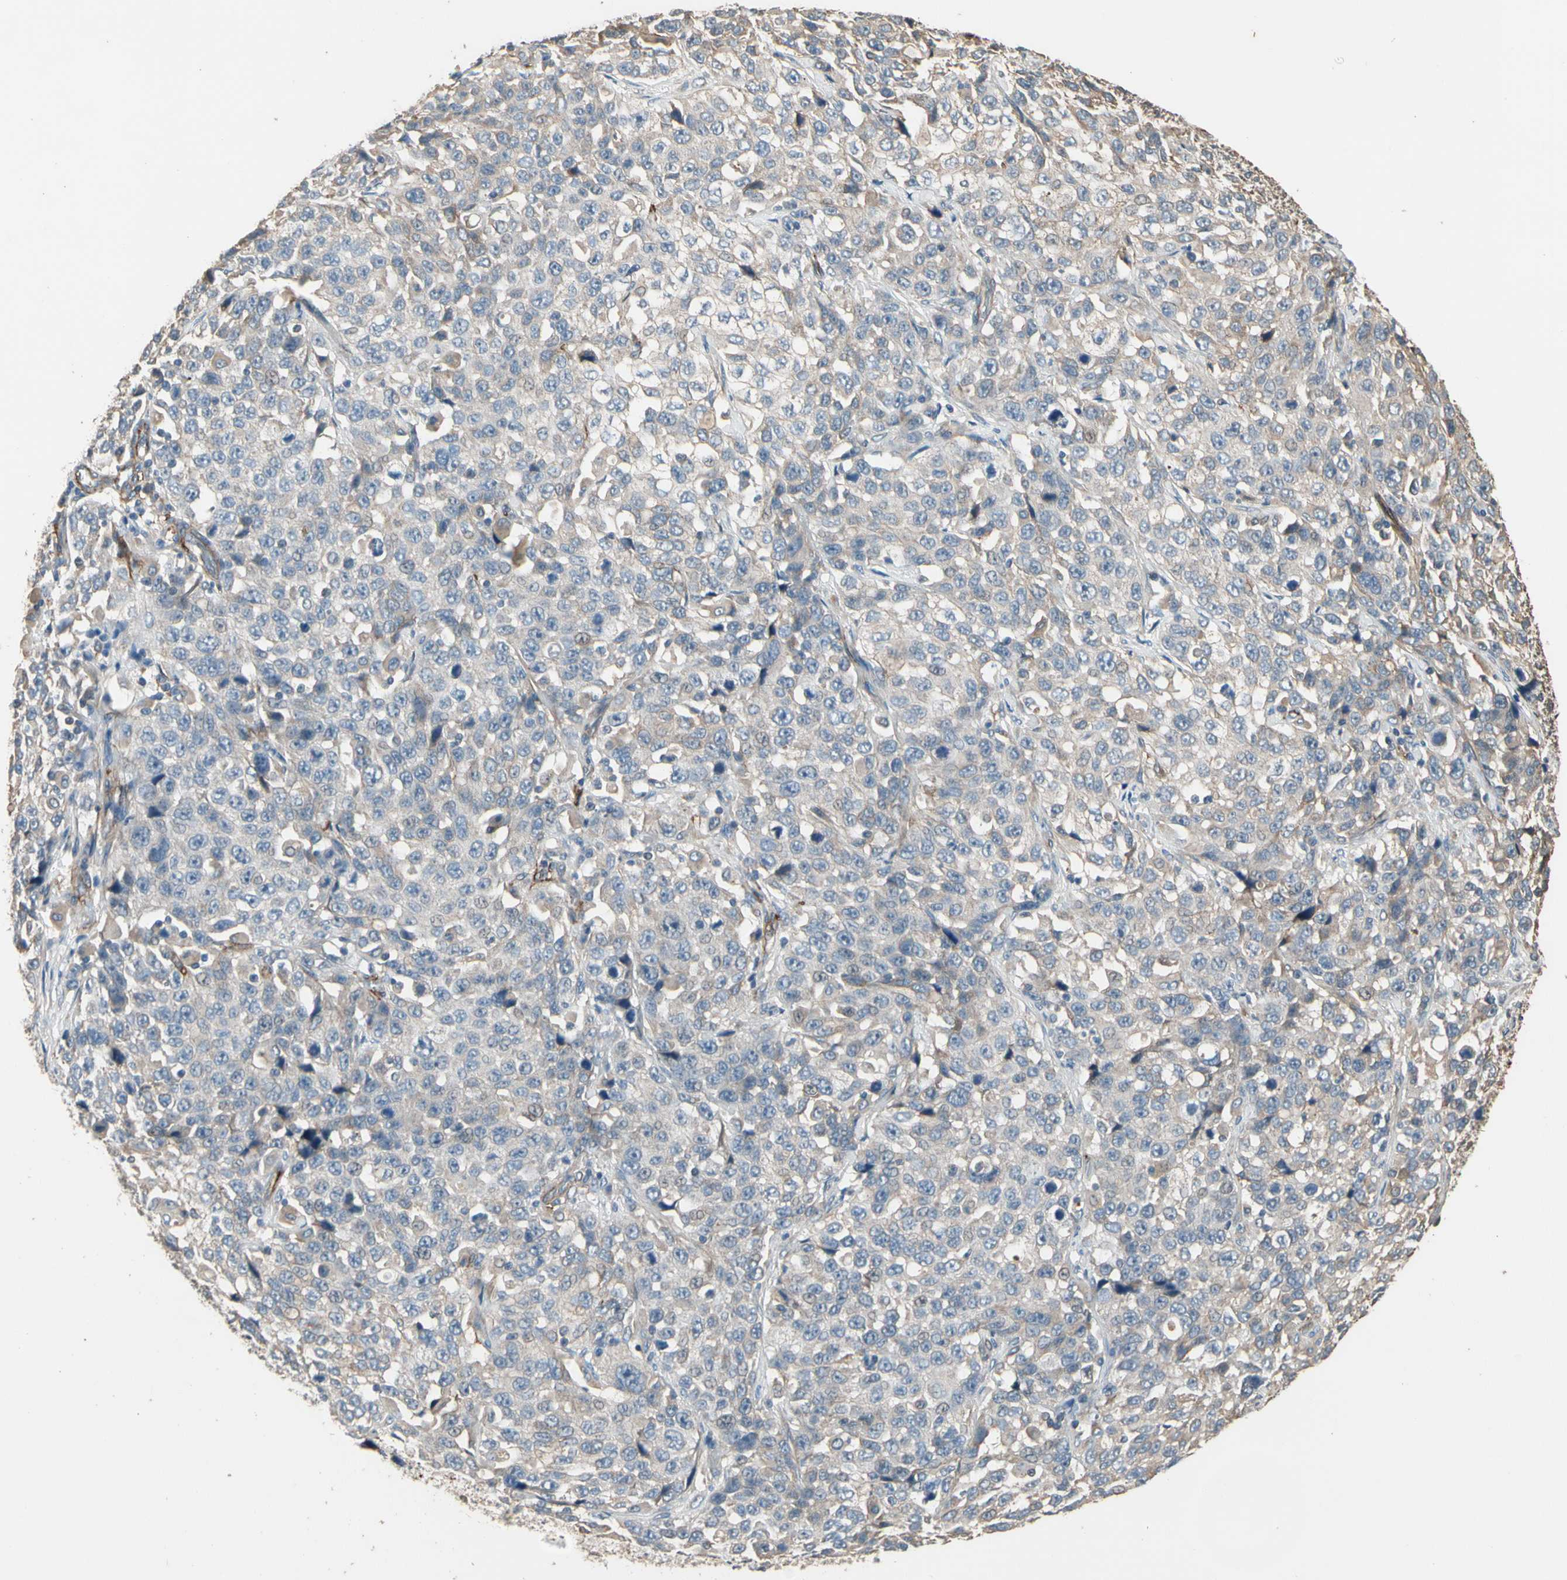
{"staining": {"intensity": "weak", "quantity": ">75%", "location": "cytoplasmic/membranous"}, "tissue": "stomach cancer", "cell_type": "Tumor cells", "image_type": "cancer", "snomed": [{"axis": "morphology", "description": "Normal tissue, NOS"}, {"axis": "morphology", "description": "Adenocarcinoma, NOS"}, {"axis": "topography", "description": "Stomach"}], "caption": "Stomach adenocarcinoma stained with immunohistochemistry (IHC) demonstrates weak cytoplasmic/membranous positivity in about >75% of tumor cells.", "gene": "SUSD2", "patient": {"sex": "male", "age": 48}}